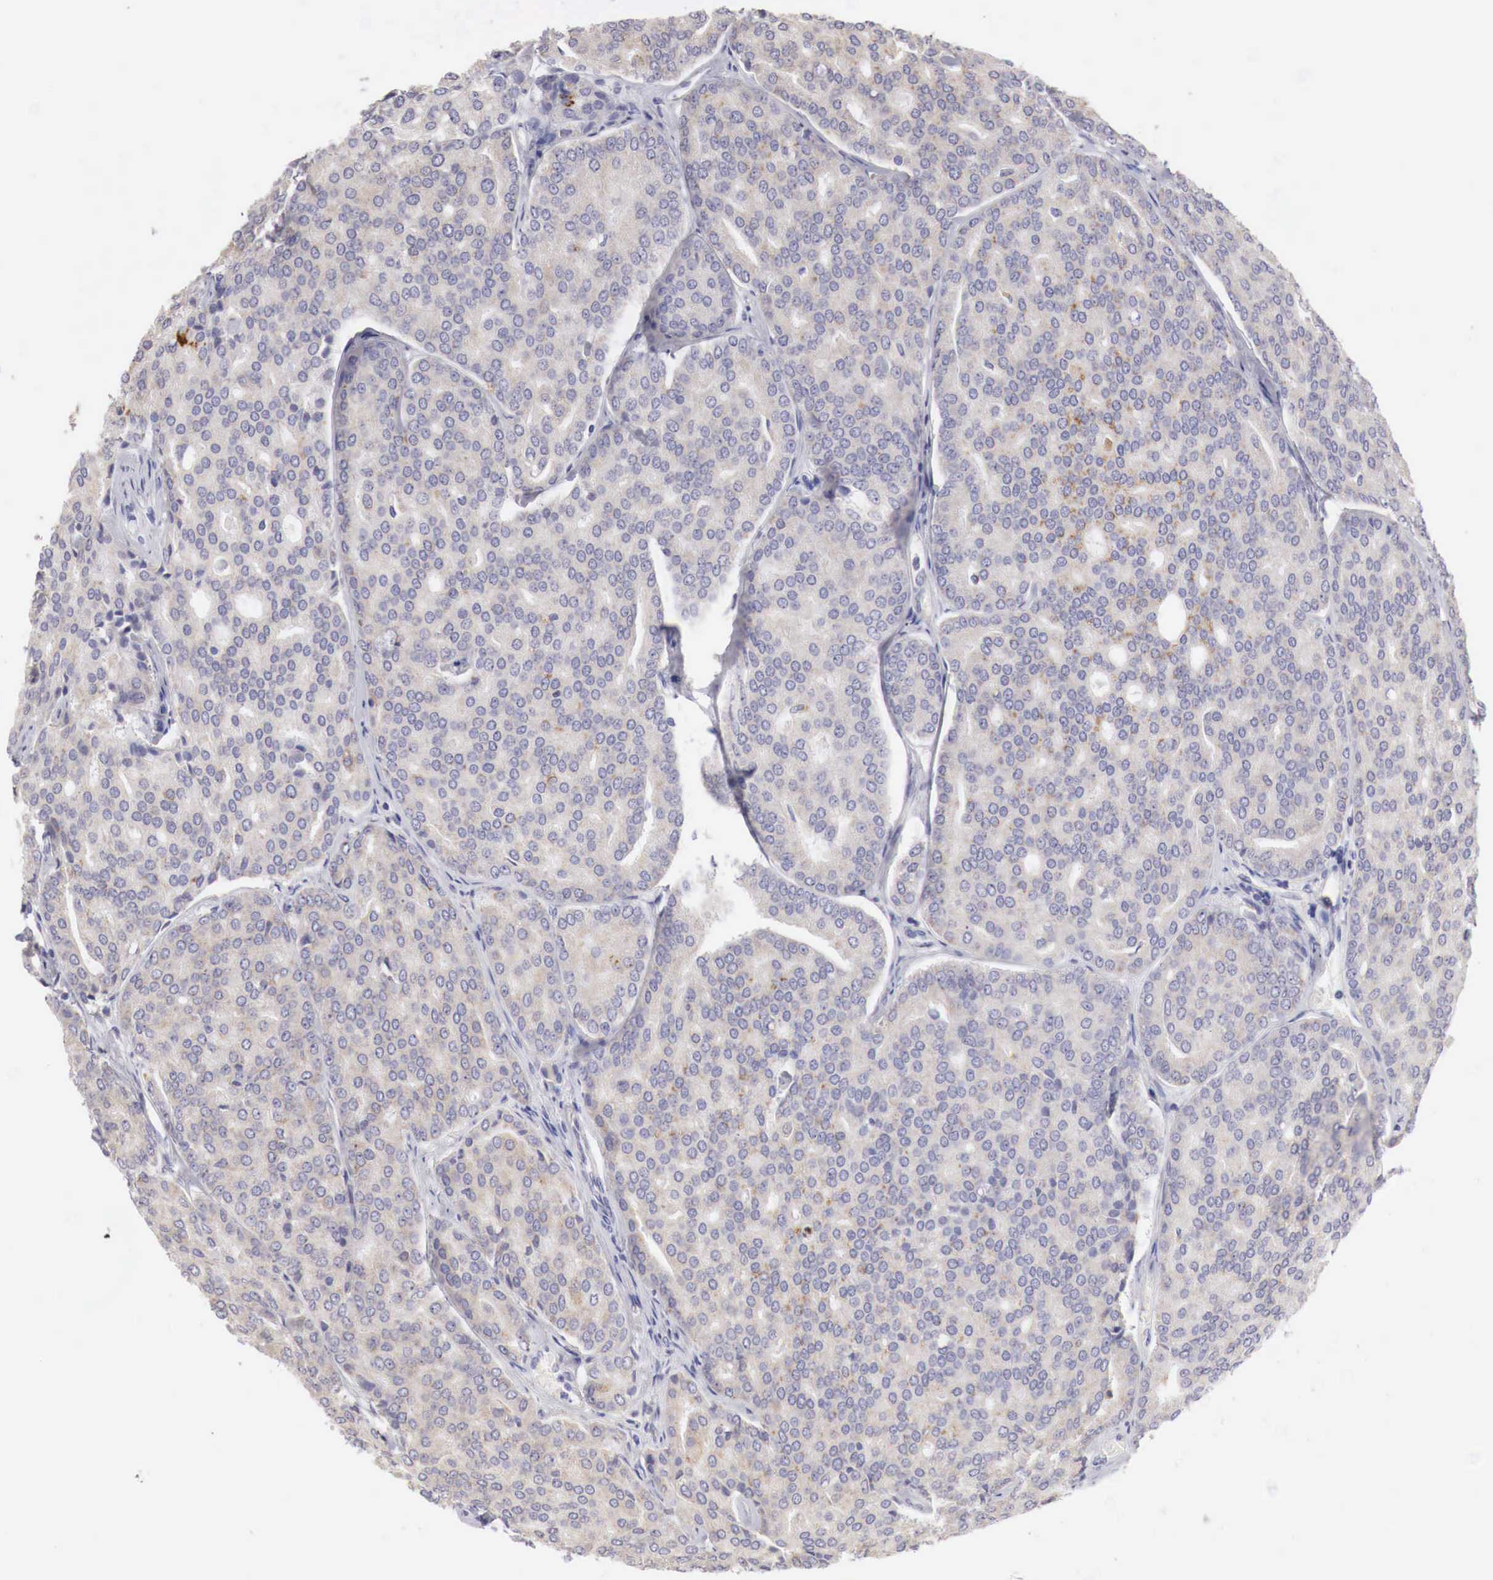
{"staining": {"intensity": "weak", "quantity": "25%-75%", "location": "cytoplasmic/membranous"}, "tissue": "prostate cancer", "cell_type": "Tumor cells", "image_type": "cancer", "snomed": [{"axis": "morphology", "description": "Adenocarcinoma, High grade"}, {"axis": "topography", "description": "Prostate"}], "caption": "Tumor cells reveal low levels of weak cytoplasmic/membranous positivity in approximately 25%-75% of cells in prostate high-grade adenocarcinoma.", "gene": "NSDHL", "patient": {"sex": "male", "age": 64}}